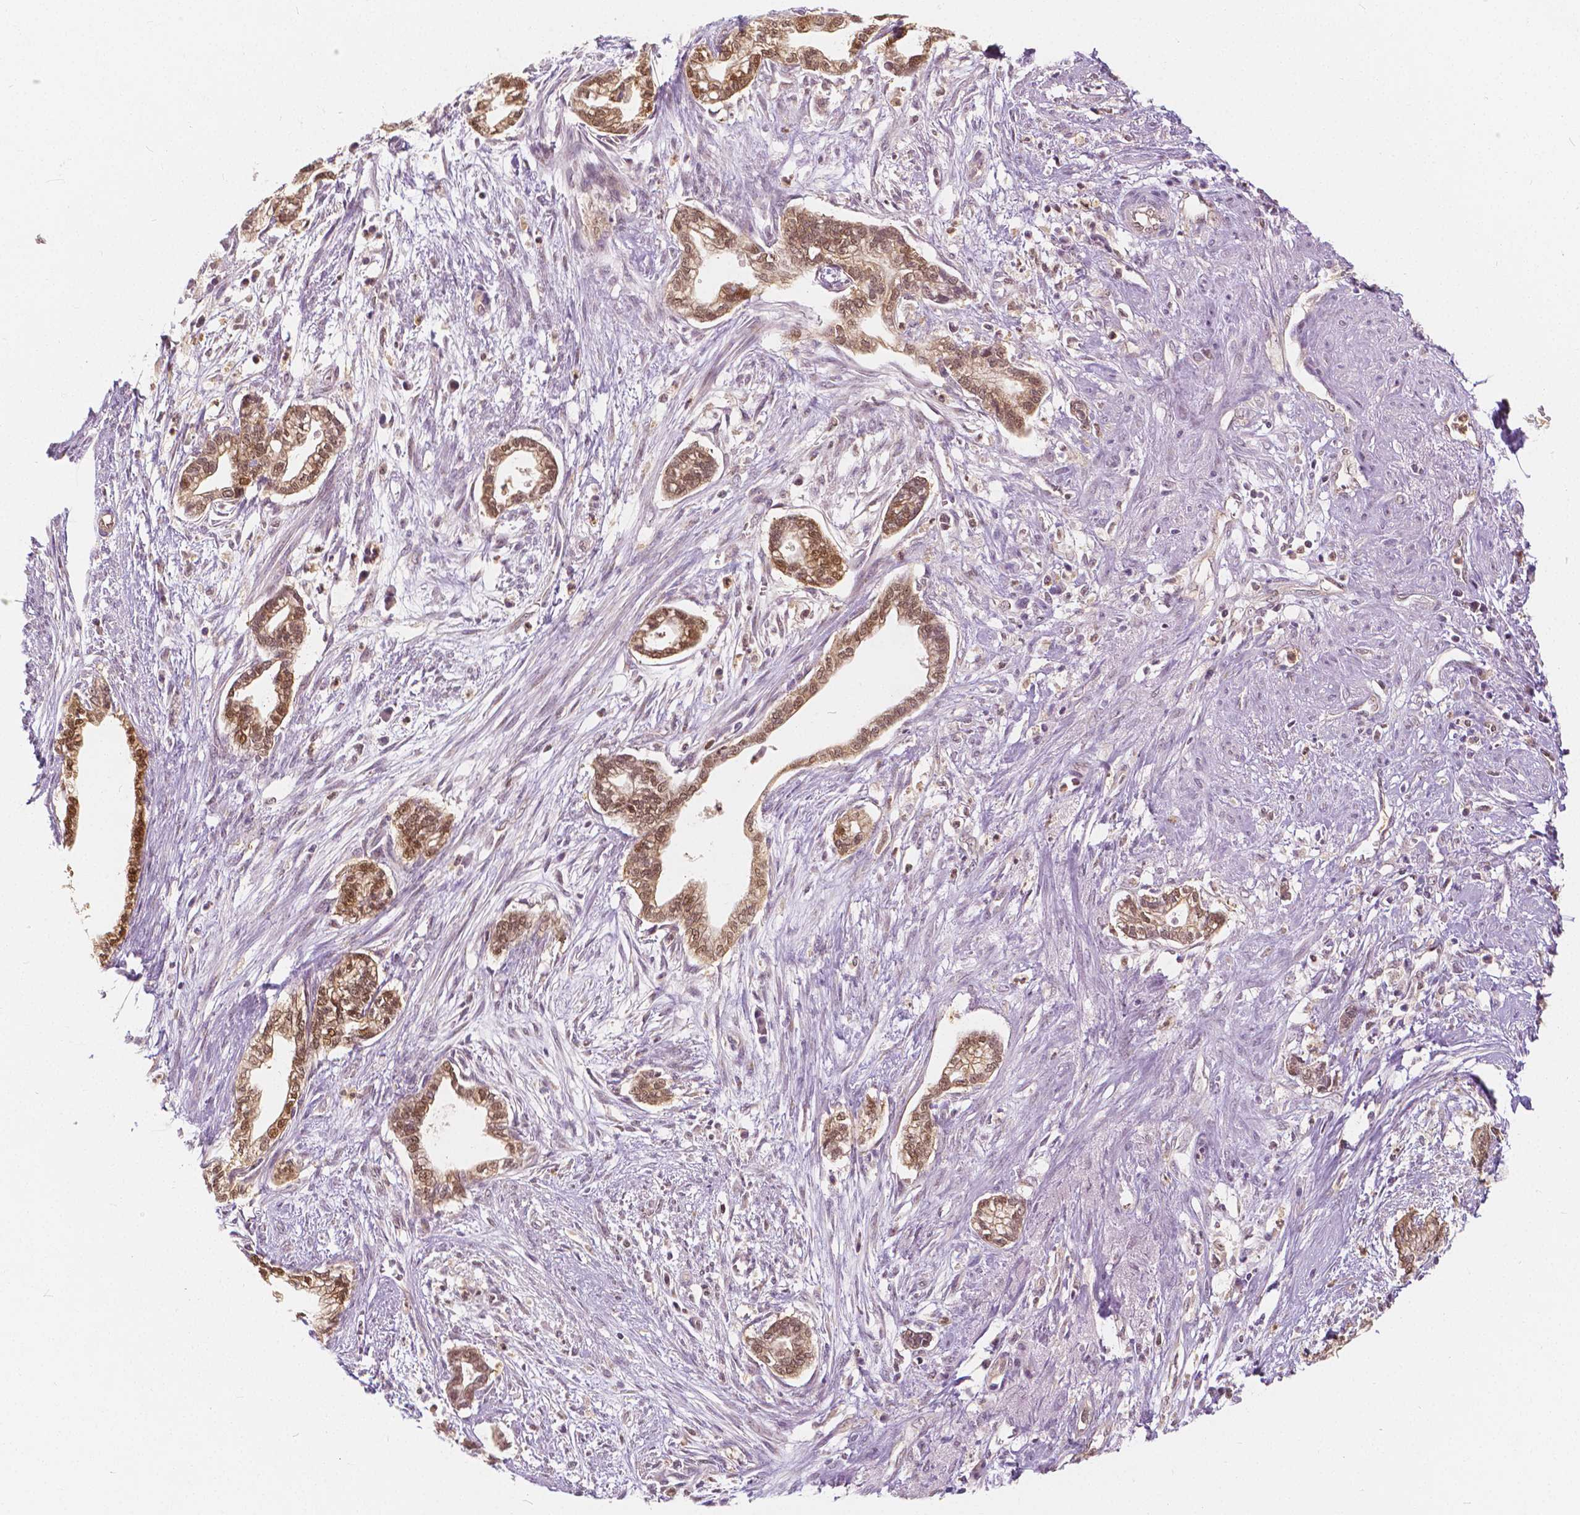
{"staining": {"intensity": "moderate", "quantity": ">75%", "location": "cytoplasmic/membranous,nuclear"}, "tissue": "cervical cancer", "cell_type": "Tumor cells", "image_type": "cancer", "snomed": [{"axis": "morphology", "description": "Adenocarcinoma, NOS"}, {"axis": "topography", "description": "Cervix"}], "caption": "IHC micrograph of neoplastic tissue: cervical cancer (adenocarcinoma) stained using immunohistochemistry displays medium levels of moderate protein expression localized specifically in the cytoplasmic/membranous and nuclear of tumor cells, appearing as a cytoplasmic/membranous and nuclear brown color.", "gene": "NAPRT", "patient": {"sex": "female", "age": 62}}